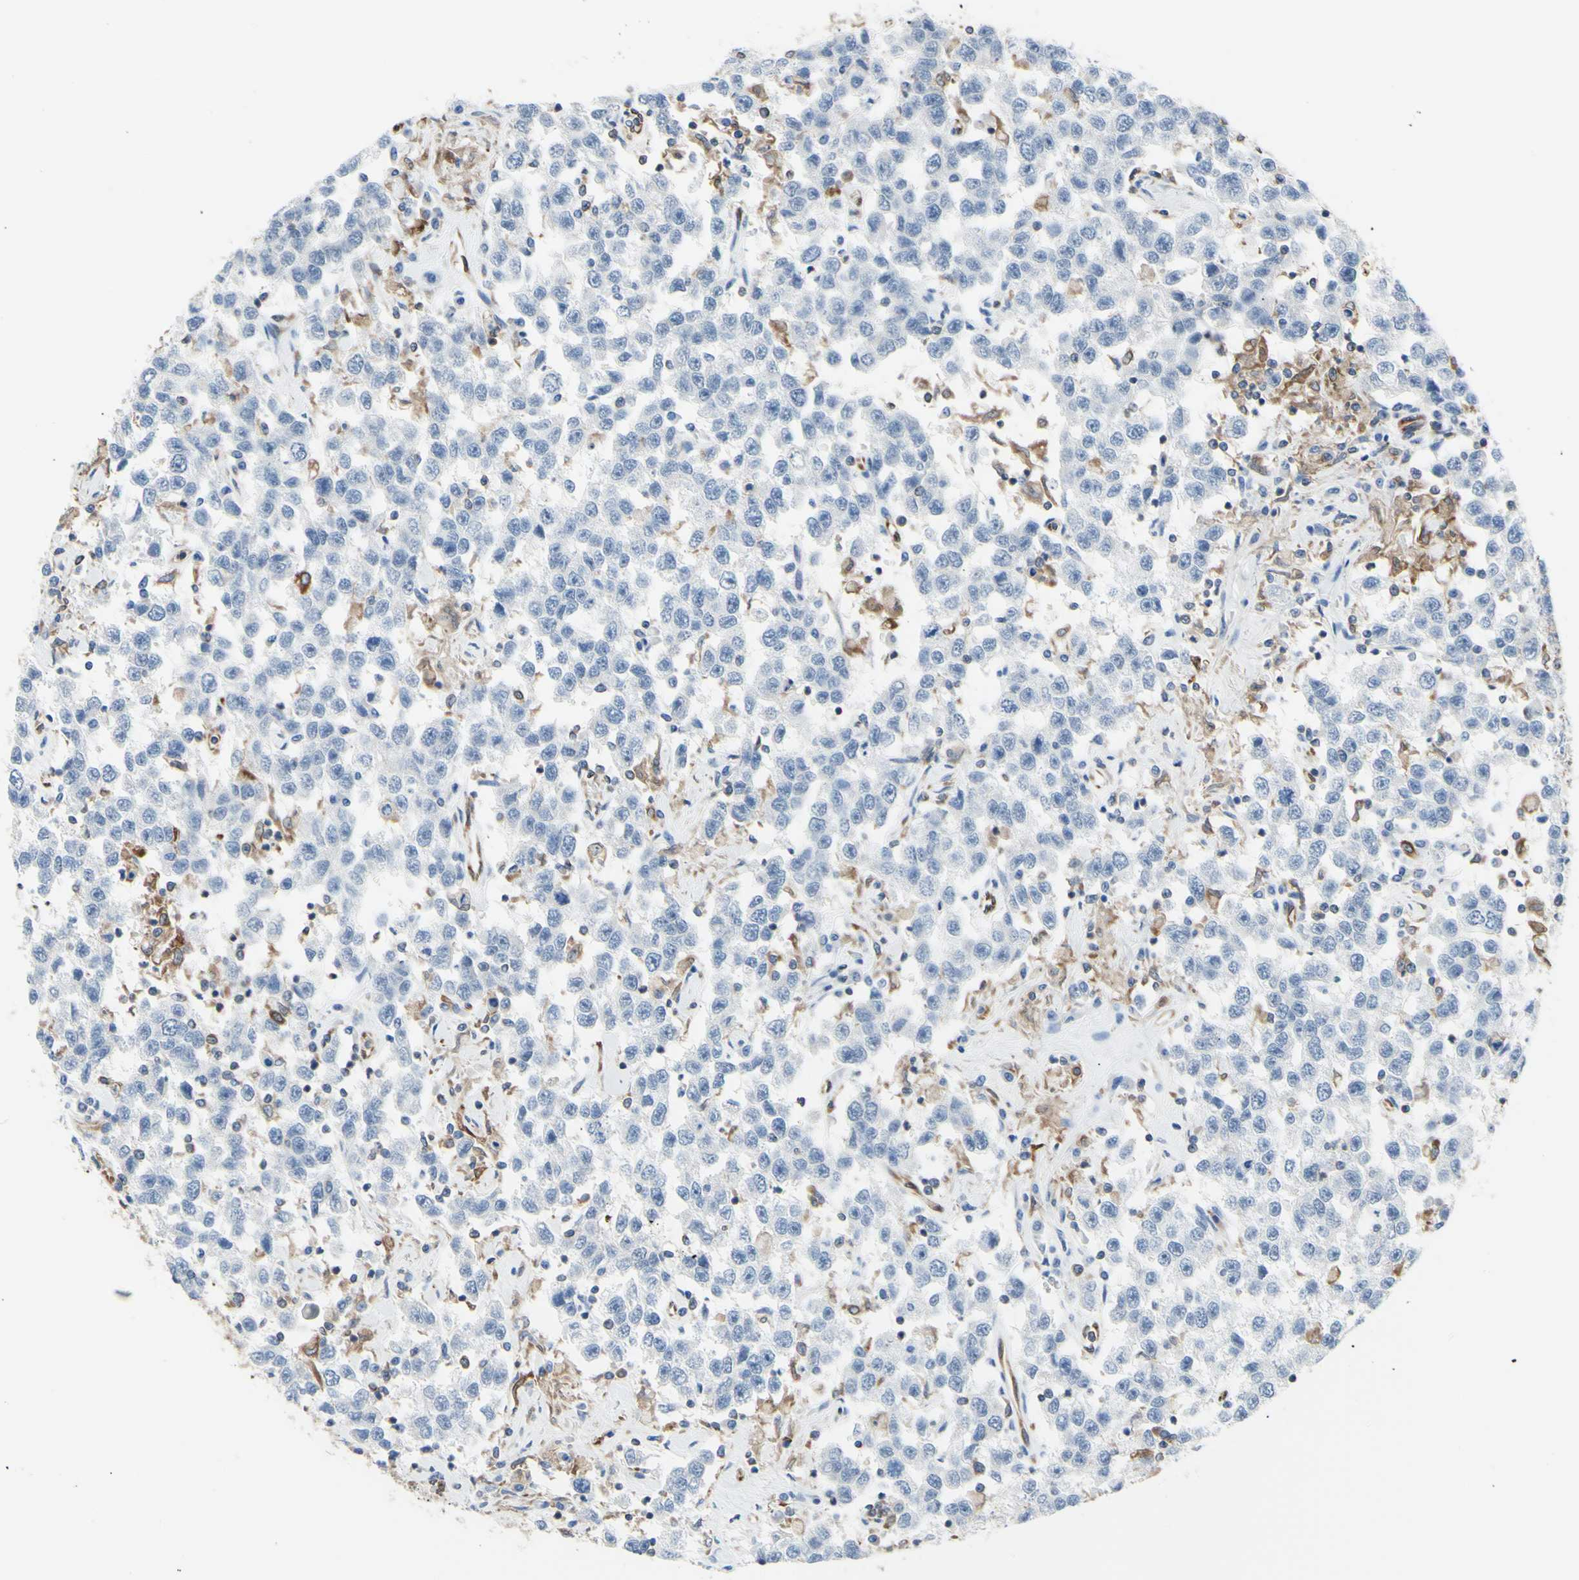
{"staining": {"intensity": "negative", "quantity": "none", "location": "none"}, "tissue": "testis cancer", "cell_type": "Tumor cells", "image_type": "cancer", "snomed": [{"axis": "morphology", "description": "Seminoma, NOS"}, {"axis": "topography", "description": "Testis"}], "caption": "The immunohistochemistry image has no significant expression in tumor cells of testis cancer (seminoma) tissue.", "gene": "MGST2", "patient": {"sex": "male", "age": 41}}